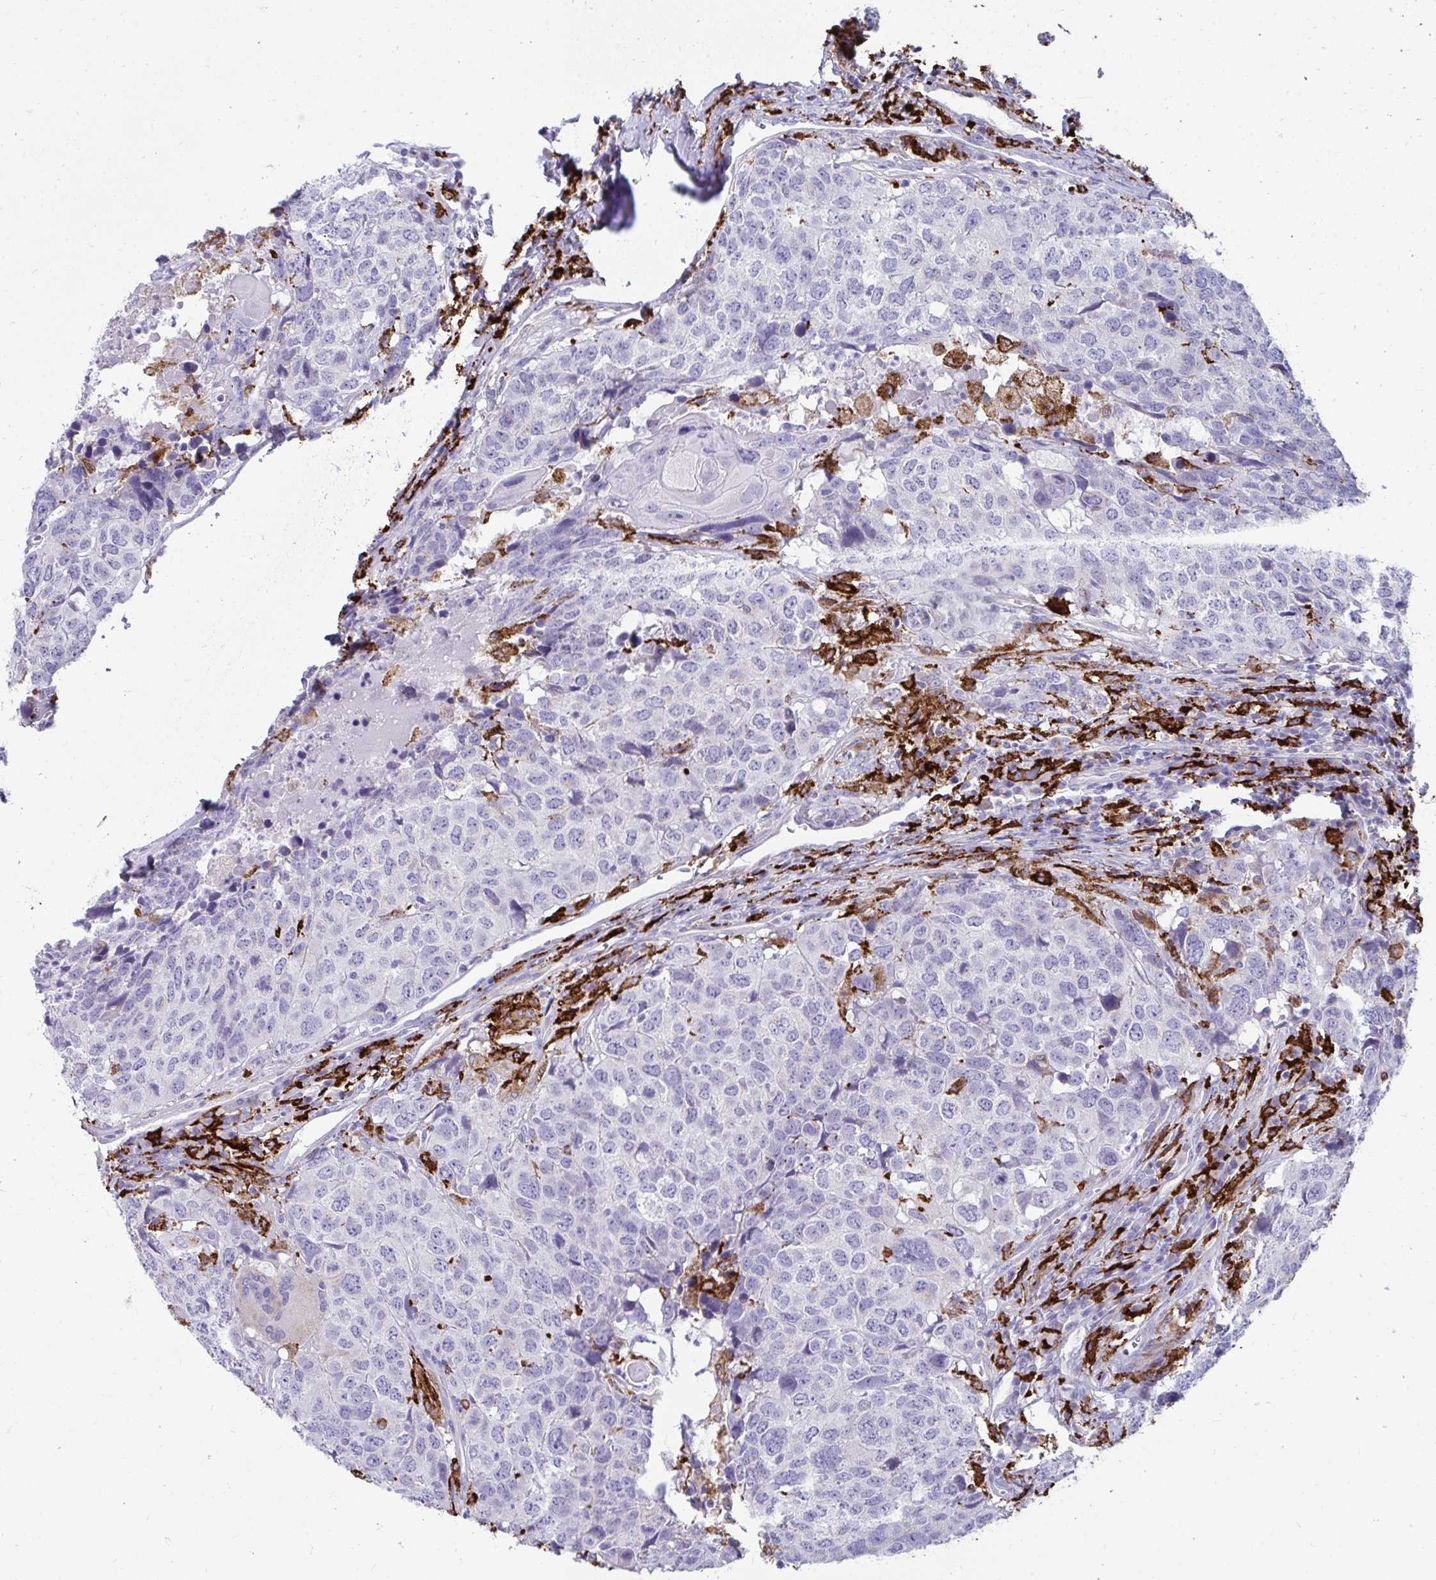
{"staining": {"intensity": "negative", "quantity": "none", "location": "none"}, "tissue": "head and neck cancer", "cell_type": "Tumor cells", "image_type": "cancer", "snomed": [{"axis": "morphology", "description": "Normal tissue, NOS"}, {"axis": "morphology", "description": "Squamous cell carcinoma, NOS"}, {"axis": "topography", "description": "Skeletal muscle"}, {"axis": "topography", "description": "Vascular tissue"}, {"axis": "topography", "description": "Peripheral nerve tissue"}, {"axis": "topography", "description": "Head-Neck"}], "caption": "Tumor cells show no significant protein staining in head and neck squamous cell carcinoma.", "gene": "CD163", "patient": {"sex": "male", "age": 66}}